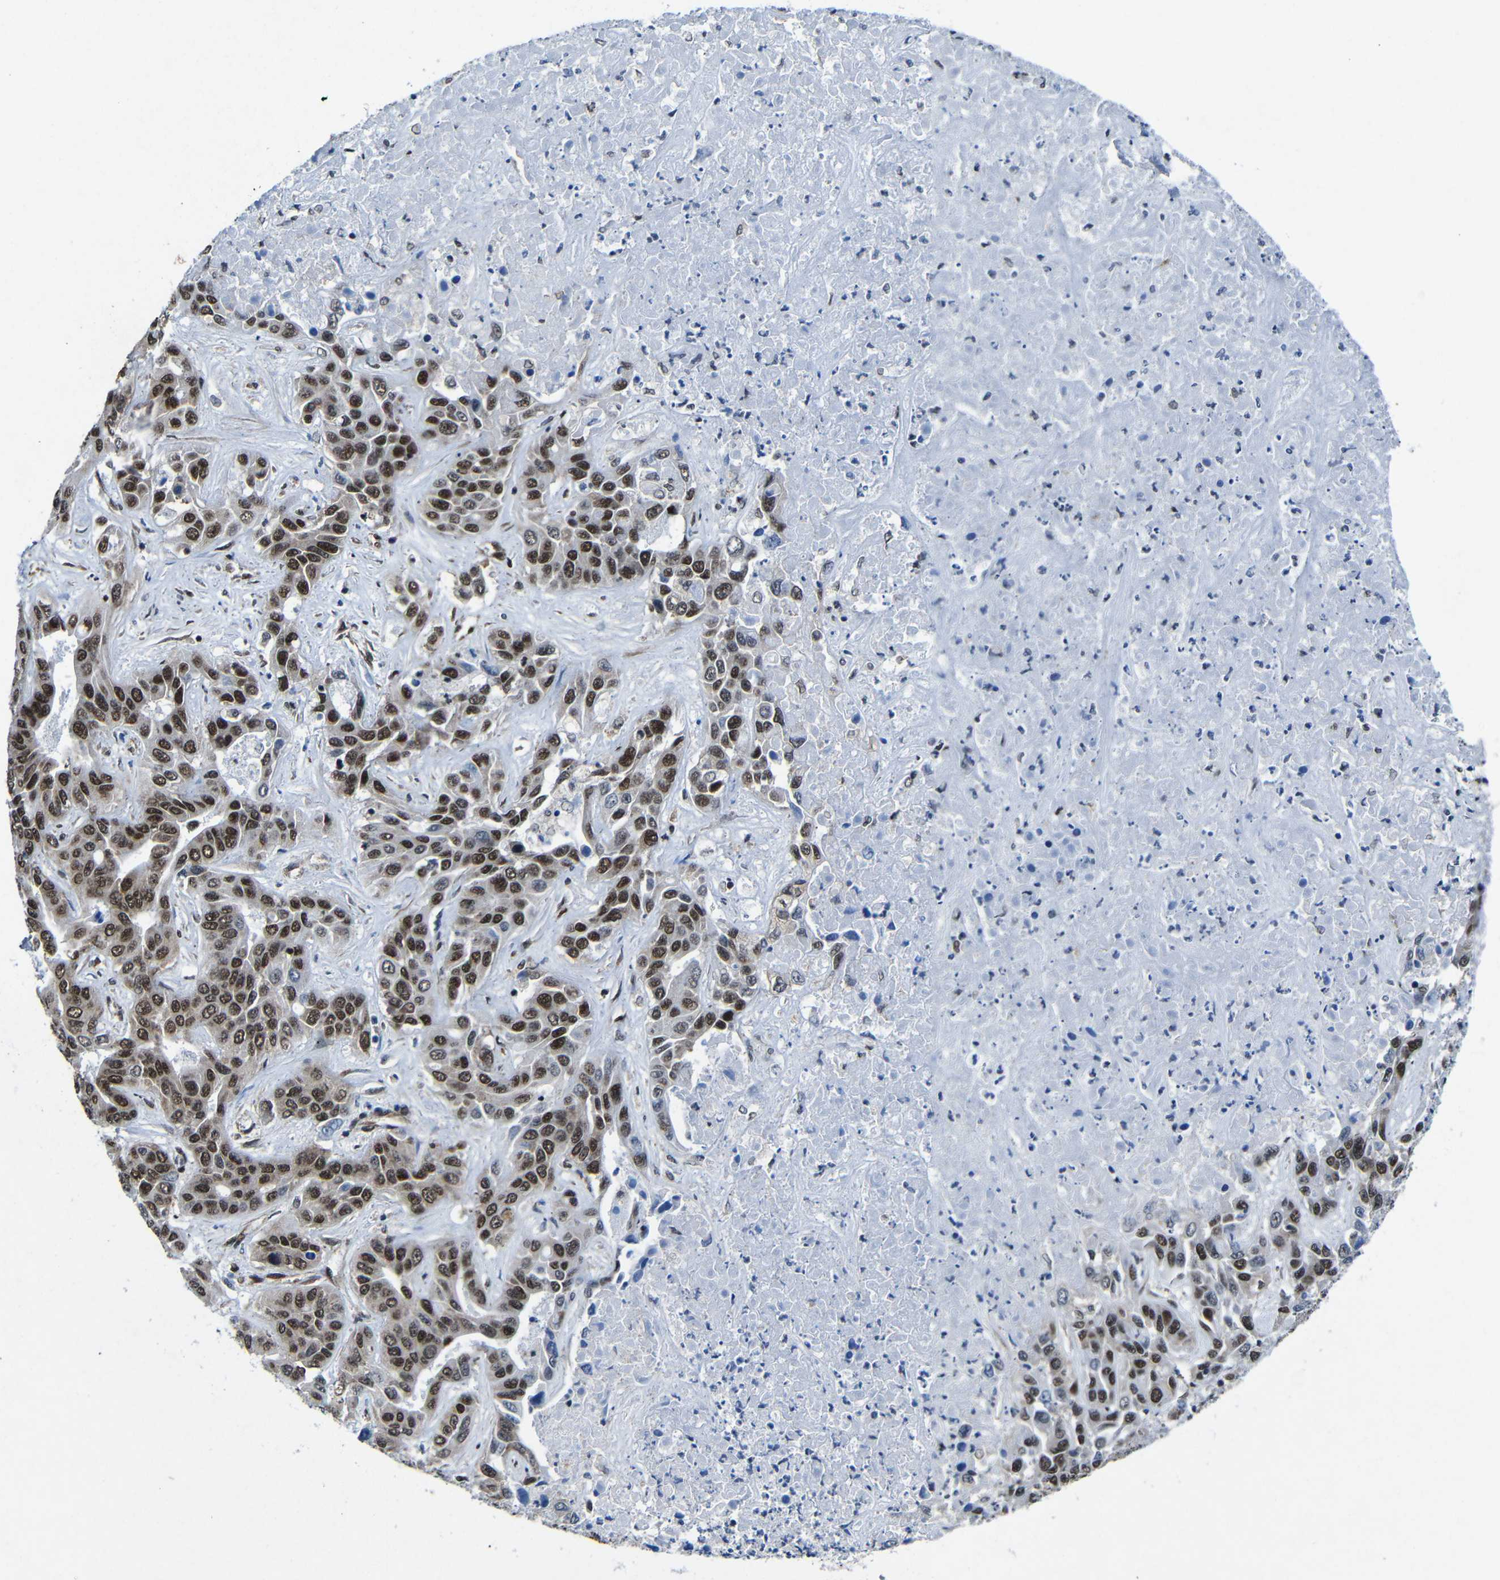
{"staining": {"intensity": "strong", "quantity": ">75%", "location": "nuclear"}, "tissue": "liver cancer", "cell_type": "Tumor cells", "image_type": "cancer", "snomed": [{"axis": "morphology", "description": "Cholangiocarcinoma"}, {"axis": "topography", "description": "Liver"}], "caption": "IHC photomicrograph of human liver cholangiocarcinoma stained for a protein (brown), which shows high levels of strong nuclear positivity in approximately >75% of tumor cells.", "gene": "PTBP1", "patient": {"sex": "female", "age": 52}}